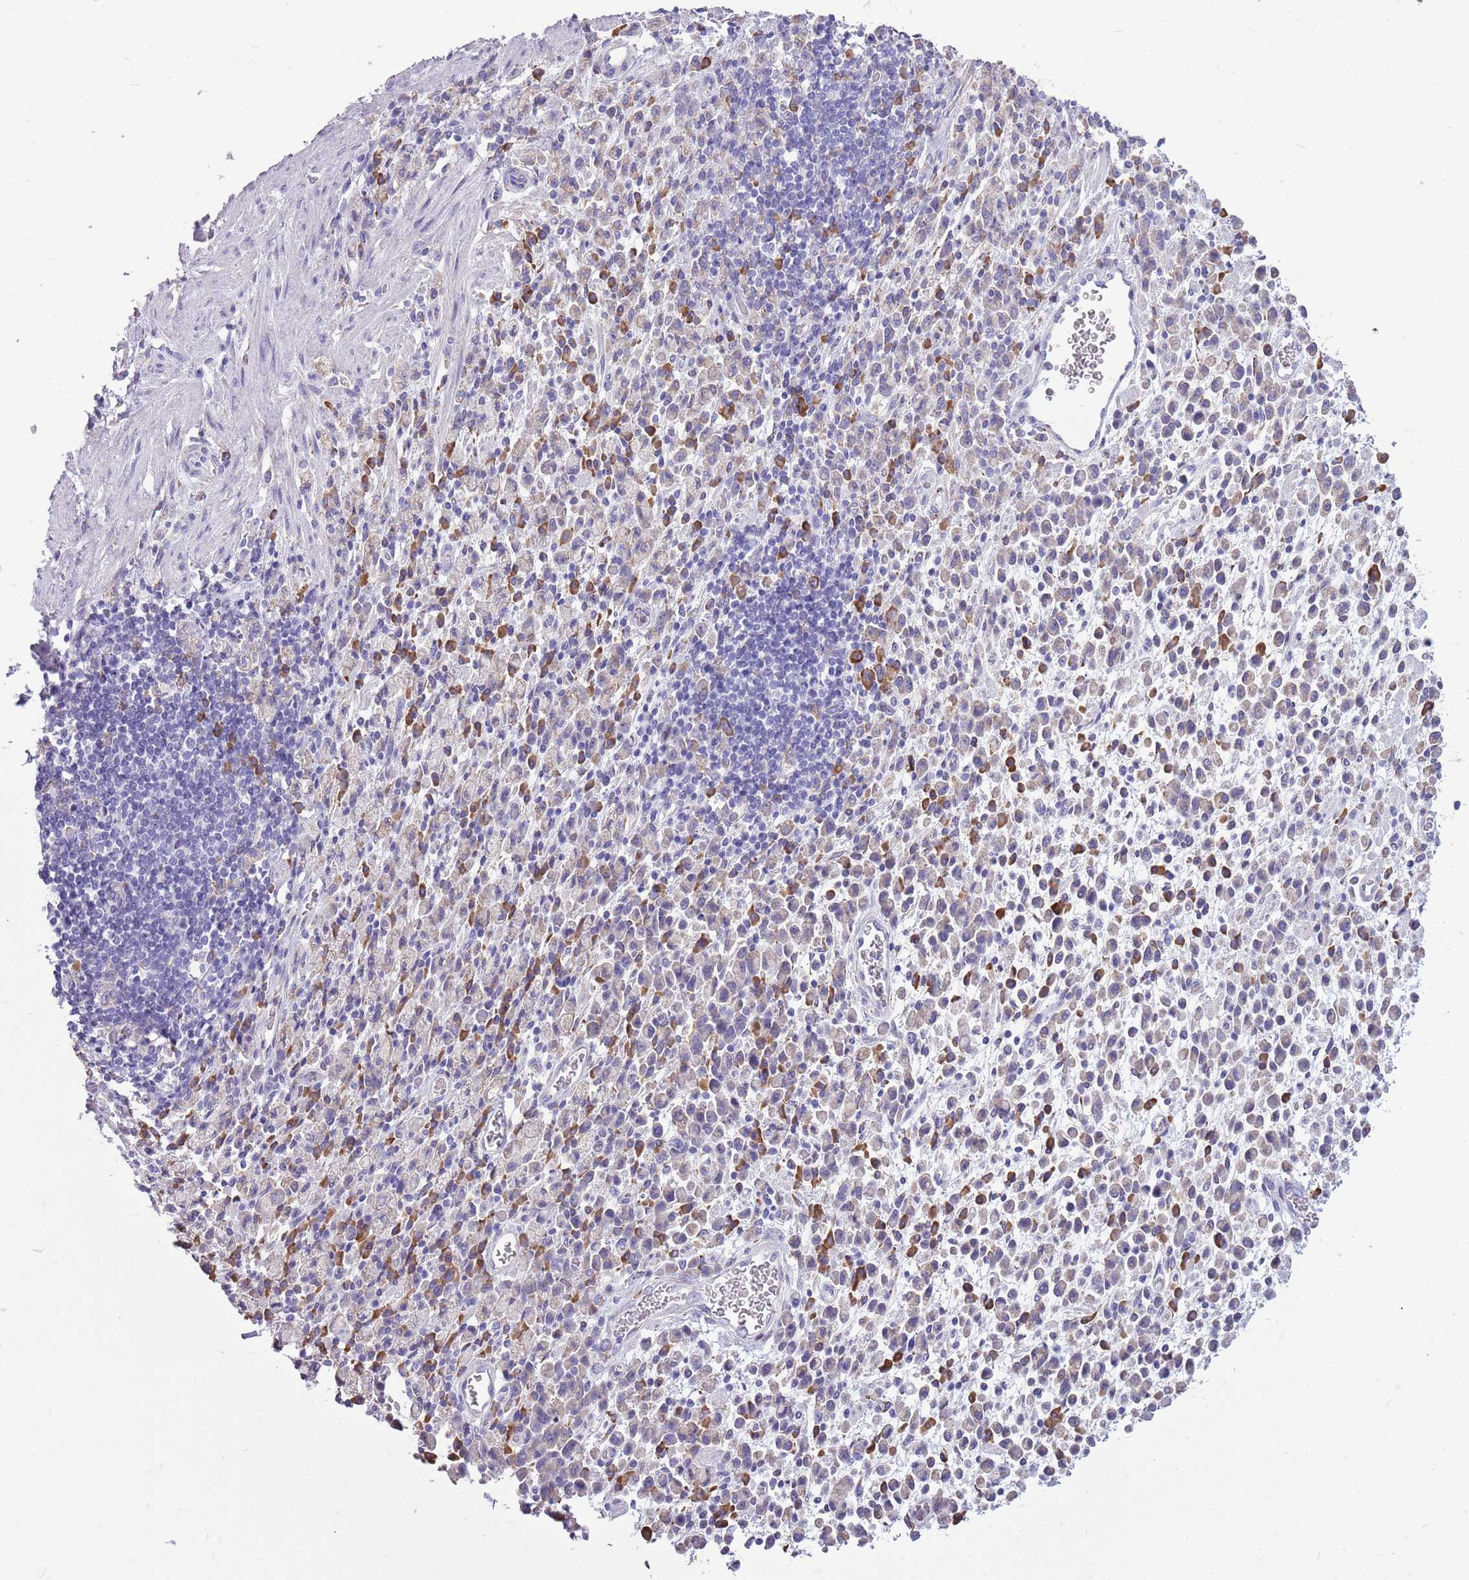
{"staining": {"intensity": "moderate", "quantity": "<25%", "location": "cytoplasmic/membranous"}, "tissue": "stomach cancer", "cell_type": "Tumor cells", "image_type": "cancer", "snomed": [{"axis": "morphology", "description": "Adenocarcinoma, NOS"}, {"axis": "topography", "description": "Stomach"}], "caption": "IHC histopathology image of neoplastic tissue: stomach cancer stained using immunohistochemistry (IHC) demonstrates low levels of moderate protein expression localized specifically in the cytoplasmic/membranous of tumor cells, appearing as a cytoplasmic/membranous brown color.", "gene": "KCTD19", "patient": {"sex": "male", "age": 77}}